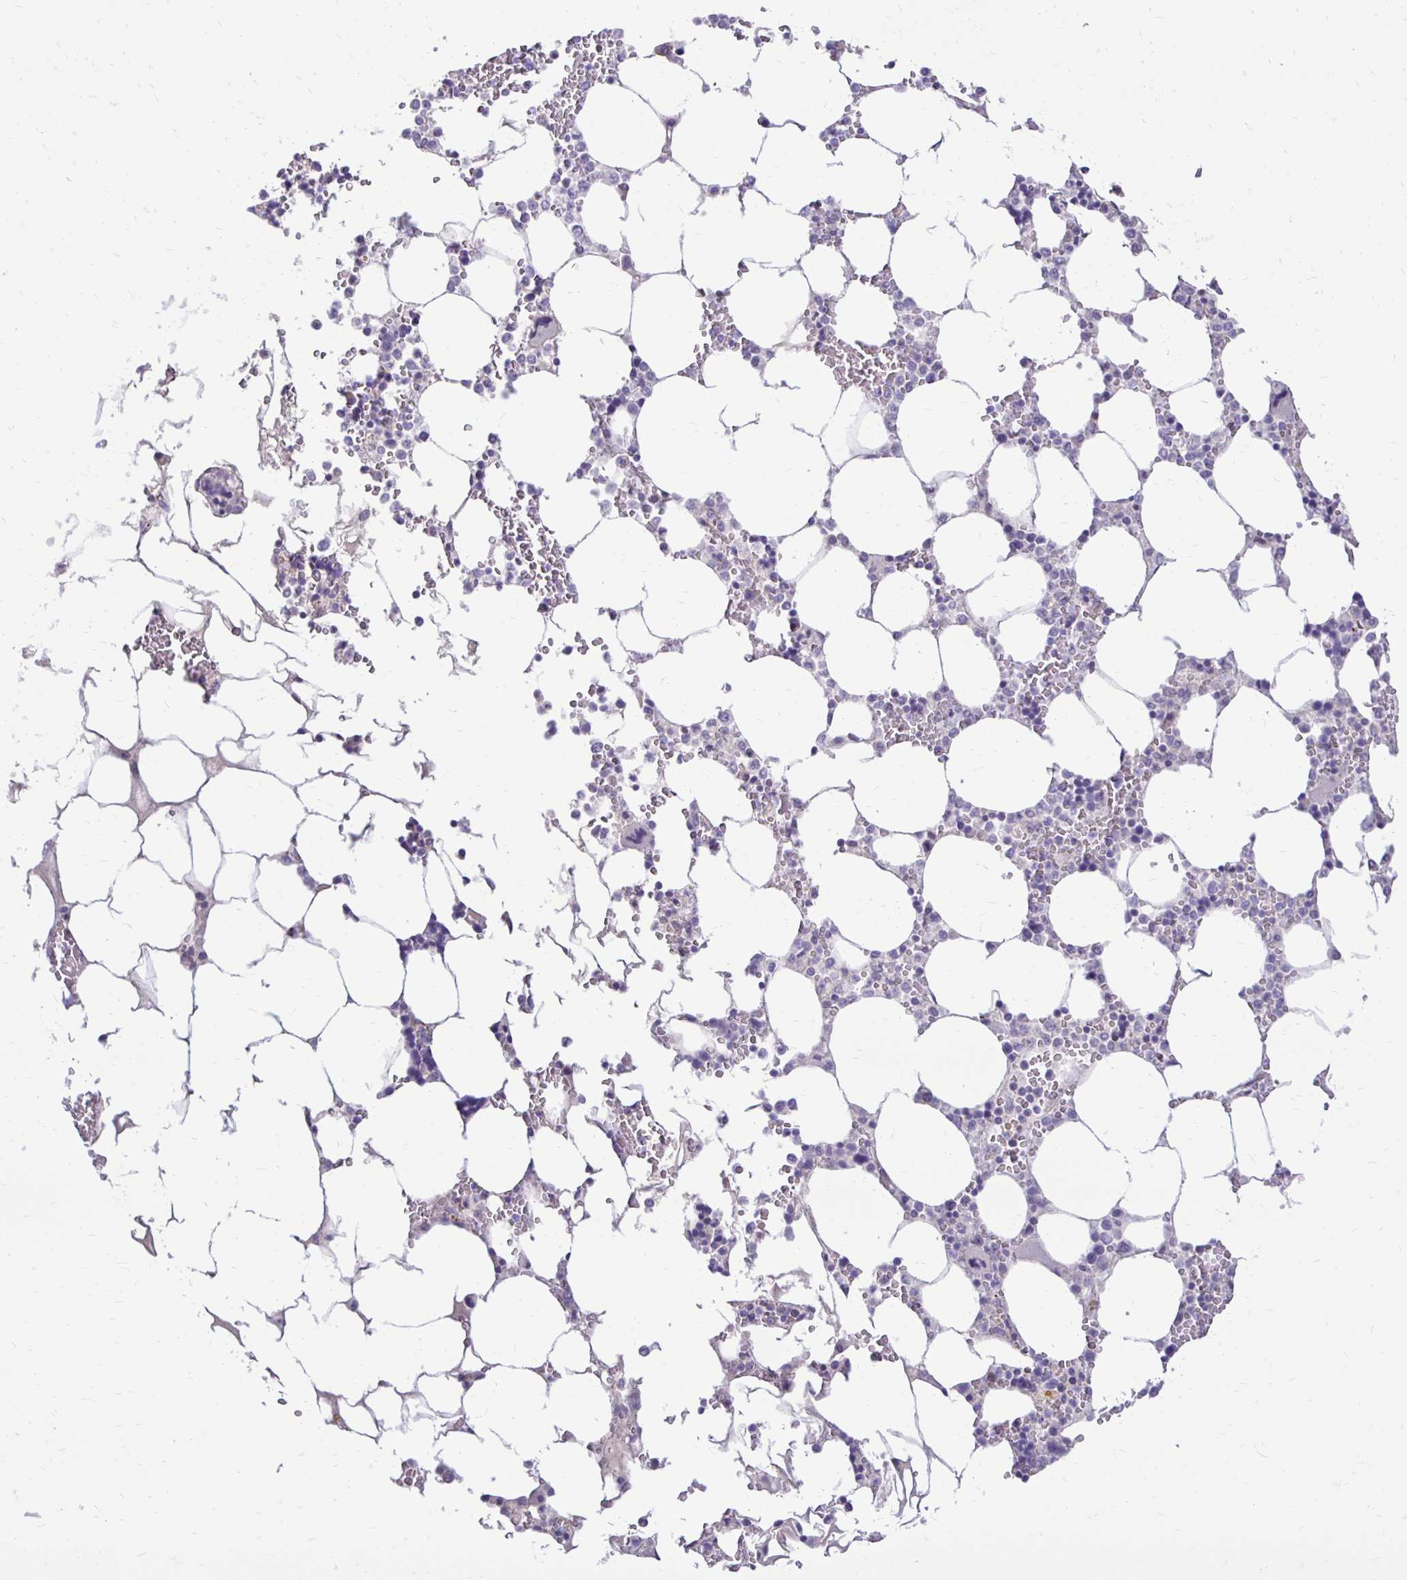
{"staining": {"intensity": "negative", "quantity": "none", "location": "none"}, "tissue": "bone marrow", "cell_type": "Hematopoietic cells", "image_type": "normal", "snomed": [{"axis": "morphology", "description": "Normal tissue, NOS"}, {"axis": "topography", "description": "Bone marrow"}], "caption": "The immunohistochemistry micrograph has no significant staining in hematopoietic cells of bone marrow. (DAB (3,3'-diaminobenzidine) immunohistochemistry (IHC) with hematoxylin counter stain).", "gene": "GAS2", "patient": {"sex": "male", "age": 64}}